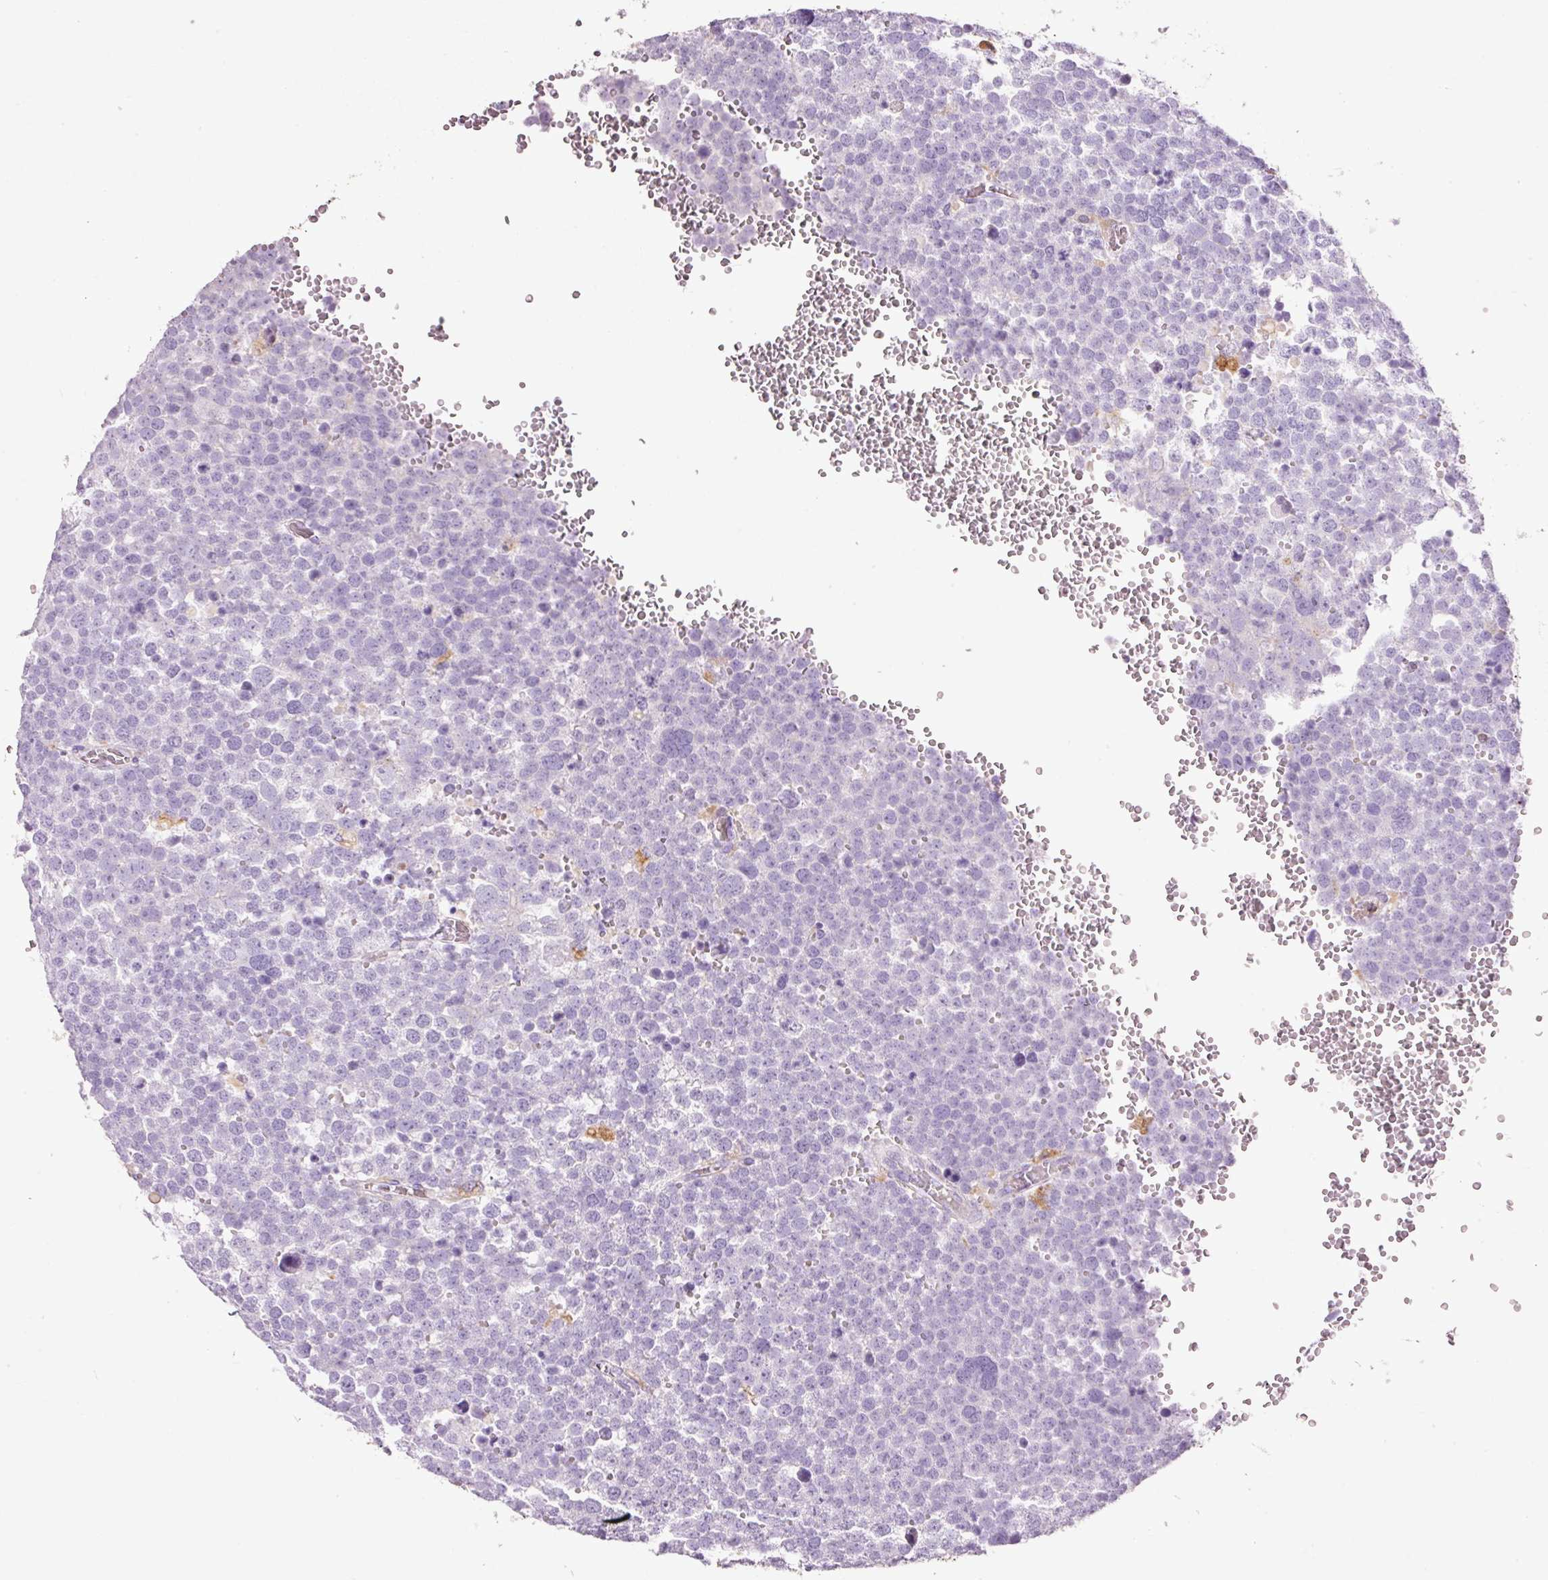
{"staining": {"intensity": "negative", "quantity": "none", "location": "none"}, "tissue": "testis cancer", "cell_type": "Tumor cells", "image_type": "cancer", "snomed": [{"axis": "morphology", "description": "Seminoma, NOS"}, {"axis": "topography", "description": "Testis"}], "caption": "Immunohistochemistry of testis cancer displays no expression in tumor cells.", "gene": "TMC8", "patient": {"sex": "male", "age": 71}}